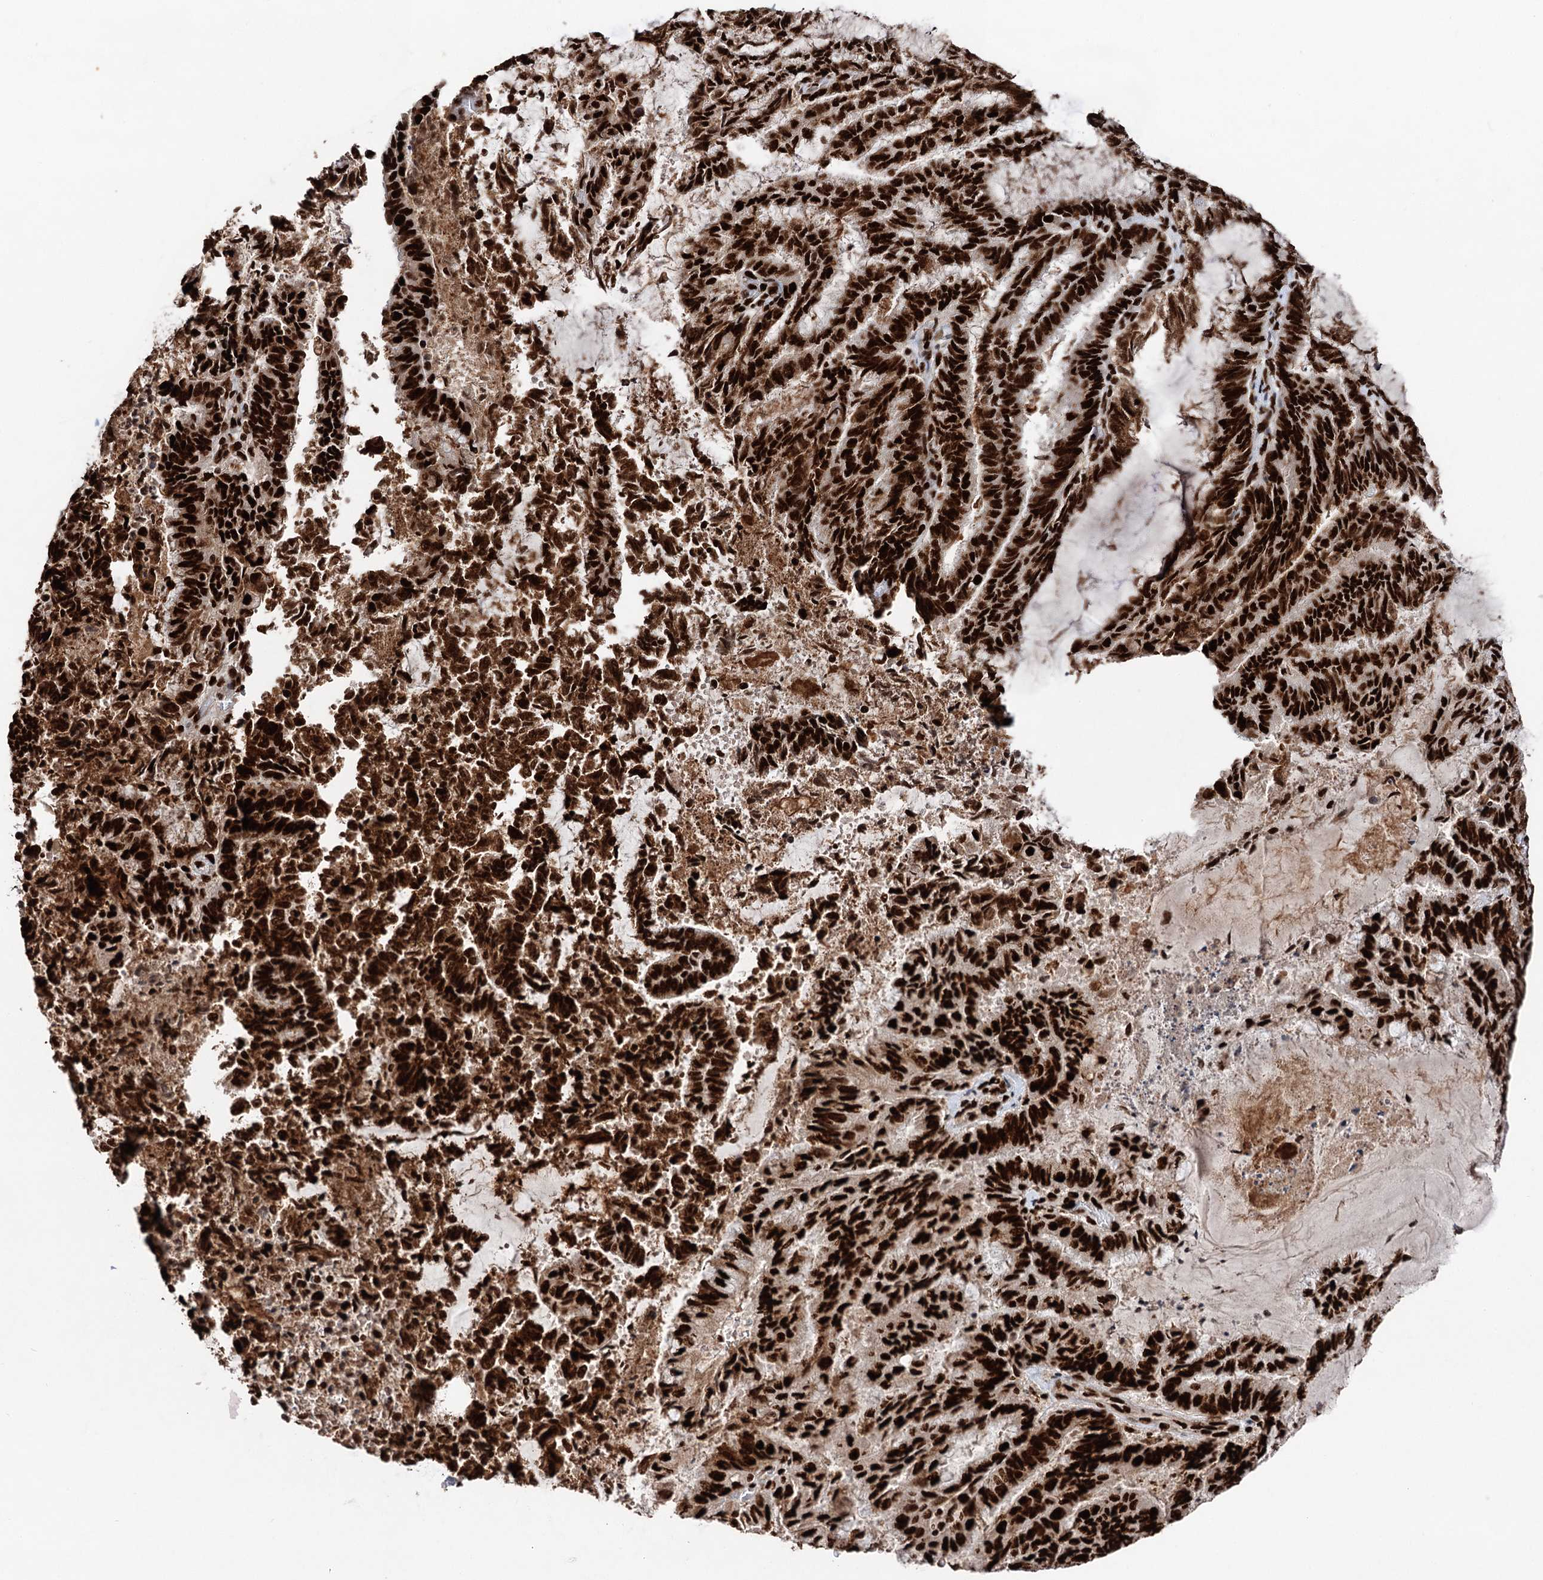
{"staining": {"intensity": "strong", "quantity": ">75%", "location": "nuclear"}, "tissue": "endometrial cancer", "cell_type": "Tumor cells", "image_type": "cancer", "snomed": [{"axis": "morphology", "description": "Adenocarcinoma, NOS"}, {"axis": "topography", "description": "Endometrium"}], "caption": "Endometrial cancer was stained to show a protein in brown. There is high levels of strong nuclear expression in about >75% of tumor cells.", "gene": "MATR3", "patient": {"sex": "female", "age": 80}}